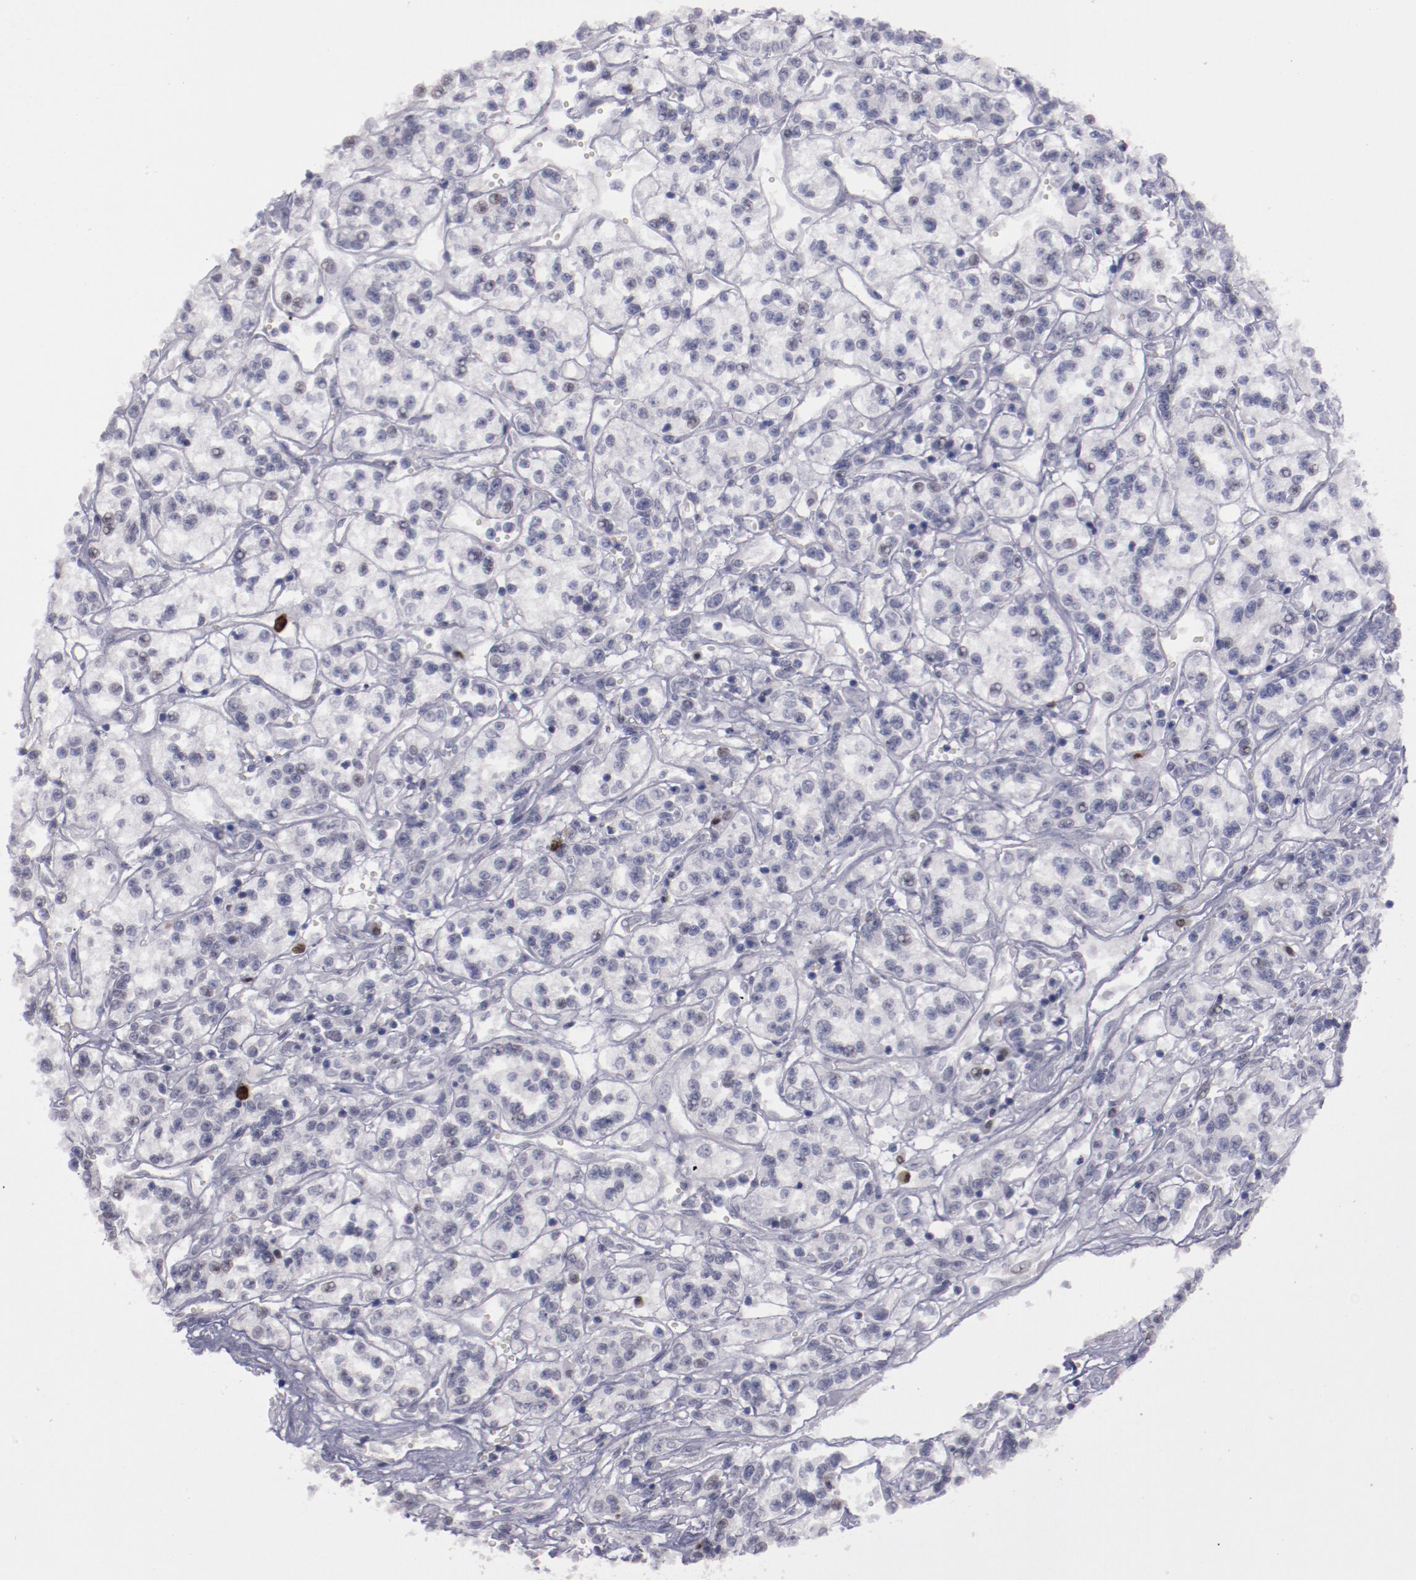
{"staining": {"intensity": "negative", "quantity": "none", "location": "none"}, "tissue": "renal cancer", "cell_type": "Tumor cells", "image_type": "cancer", "snomed": [{"axis": "morphology", "description": "Adenocarcinoma, NOS"}, {"axis": "topography", "description": "Kidney"}], "caption": "High magnification brightfield microscopy of renal cancer (adenocarcinoma) stained with DAB (3,3'-diaminobenzidine) (brown) and counterstained with hematoxylin (blue): tumor cells show no significant positivity.", "gene": "IRF4", "patient": {"sex": "female", "age": 76}}